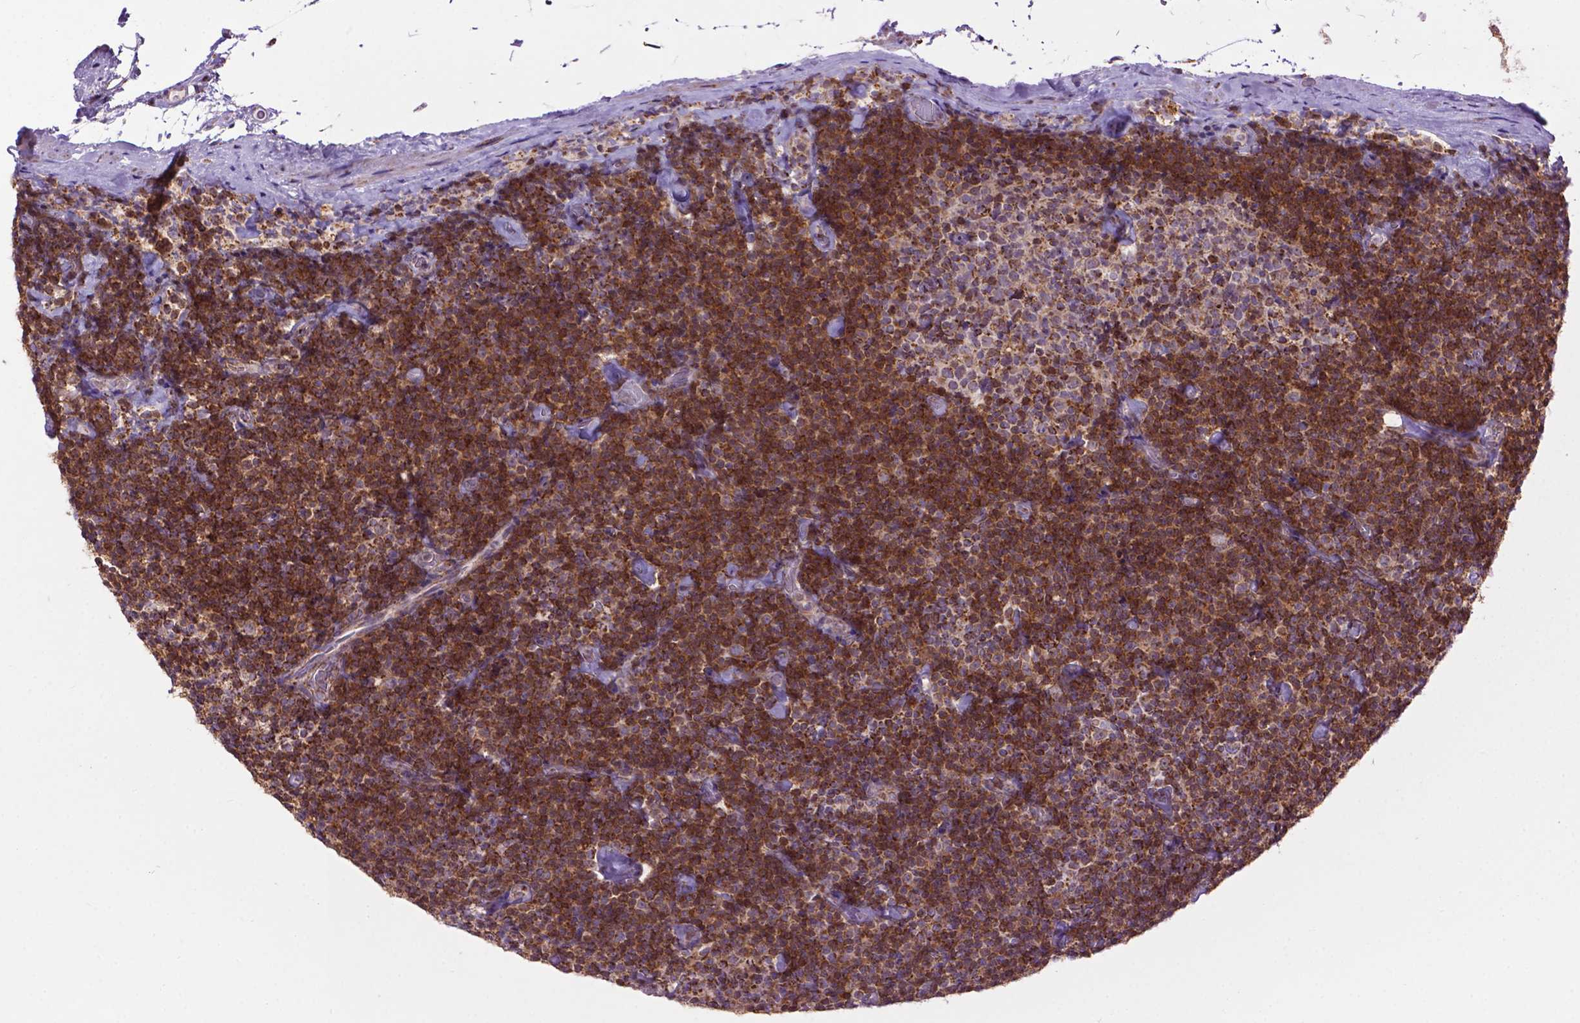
{"staining": {"intensity": "strong", "quantity": ">75%", "location": "cytoplasmic/membranous"}, "tissue": "lymphoma", "cell_type": "Tumor cells", "image_type": "cancer", "snomed": [{"axis": "morphology", "description": "Malignant lymphoma, non-Hodgkin's type, Low grade"}, {"axis": "topography", "description": "Lymph node"}], "caption": "Immunohistochemical staining of low-grade malignant lymphoma, non-Hodgkin's type shows high levels of strong cytoplasmic/membranous protein expression in about >75% of tumor cells.", "gene": "PYCR3", "patient": {"sex": "male", "age": 81}}